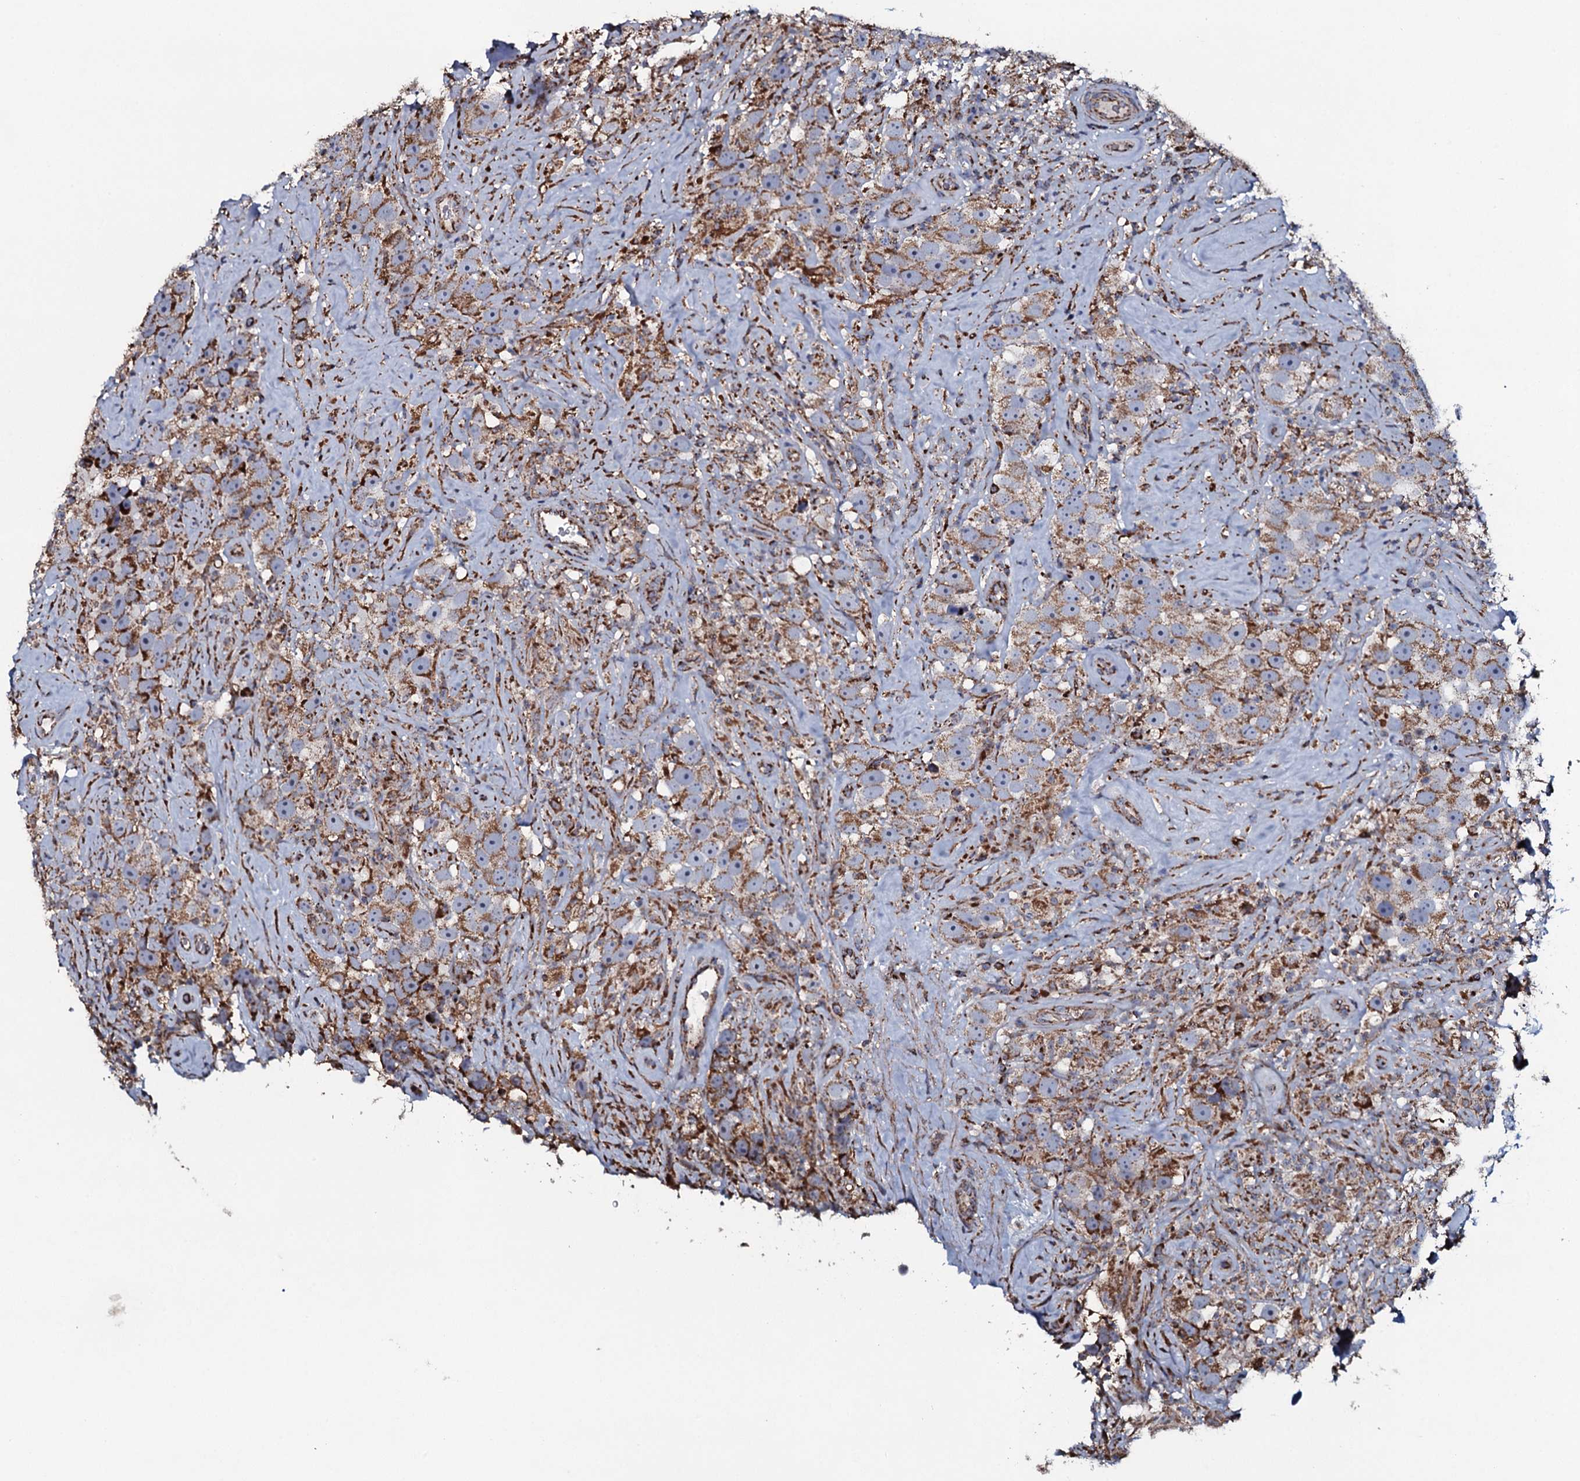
{"staining": {"intensity": "moderate", "quantity": ">75%", "location": "cytoplasmic/membranous"}, "tissue": "testis cancer", "cell_type": "Tumor cells", "image_type": "cancer", "snomed": [{"axis": "morphology", "description": "Seminoma, NOS"}, {"axis": "topography", "description": "Testis"}], "caption": "Protein staining of seminoma (testis) tissue reveals moderate cytoplasmic/membranous expression in about >75% of tumor cells. Immunohistochemistry (ihc) stains the protein in brown and the nuclei are stained blue.", "gene": "EVC2", "patient": {"sex": "male", "age": 49}}